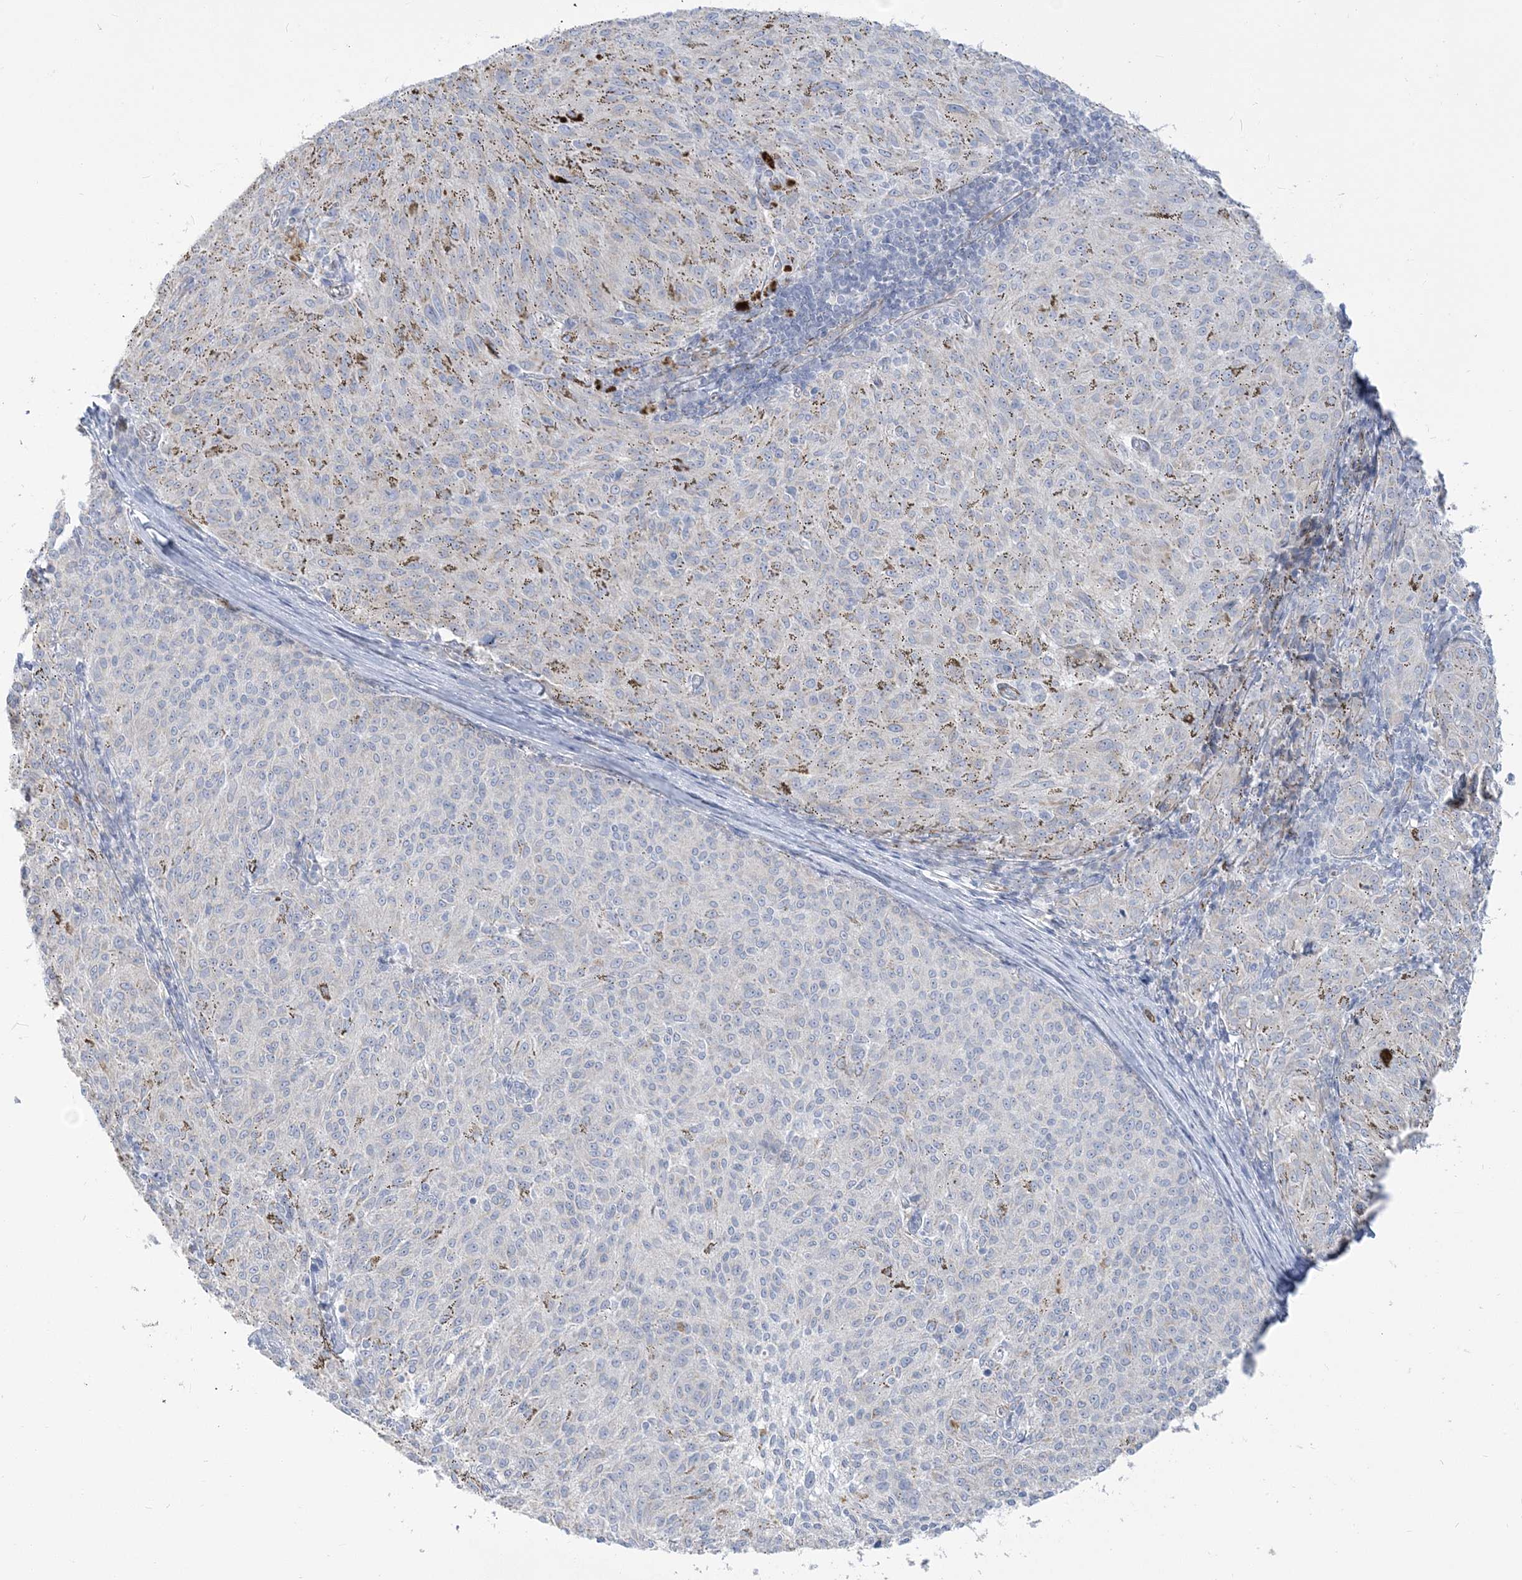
{"staining": {"intensity": "negative", "quantity": "none", "location": "none"}, "tissue": "melanoma", "cell_type": "Tumor cells", "image_type": "cancer", "snomed": [{"axis": "morphology", "description": "Malignant melanoma, NOS"}, {"axis": "topography", "description": "Skin"}], "caption": "This is a photomicrograph of IHC staining of malignant melanoma, which shows no positivity in tumor cells.", "gene": "GPAT2", "patient": {"sex": "female", "age": 72}}